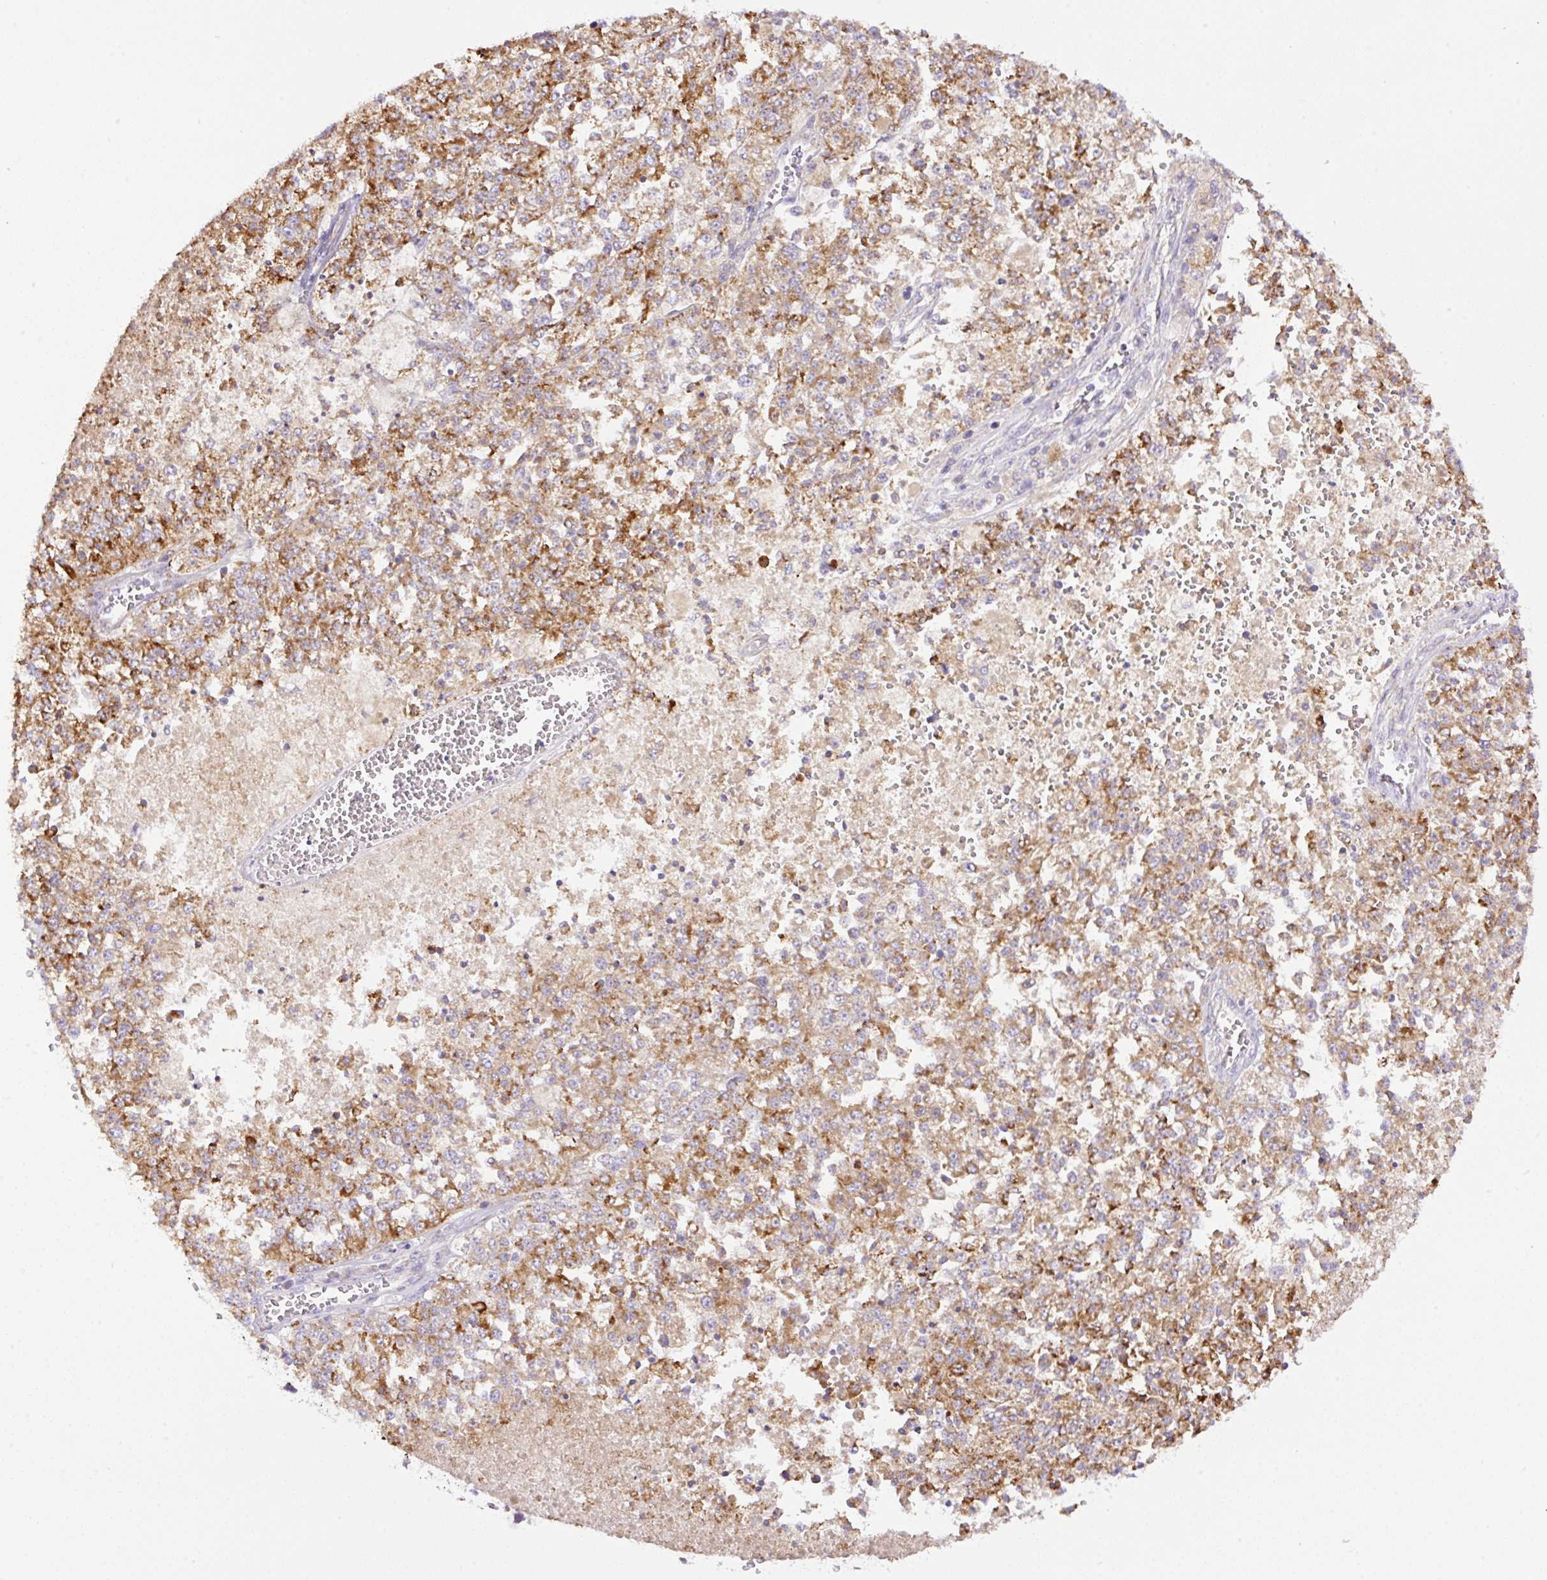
{"staining": {"intensity": "moderate", "quantity": ">75%", "location": "cytoplasmic/membranous"}, "tissue": "melanoma", "cell_type": "Tumor cells", "image_type": "cancer", "snomed": [{"axis": "morphology", "description": "Malignant melanoma, NOS"}, {"axis": "topography", "description": "Skin"}], "caption": "Immunohistochemical staining of human melanoma reveals moderate cytoplasmic/membranous protein expression in about >75% of tumor cells.", "gene": "NF1", "patient": {"sex": "female", "age": 64}}